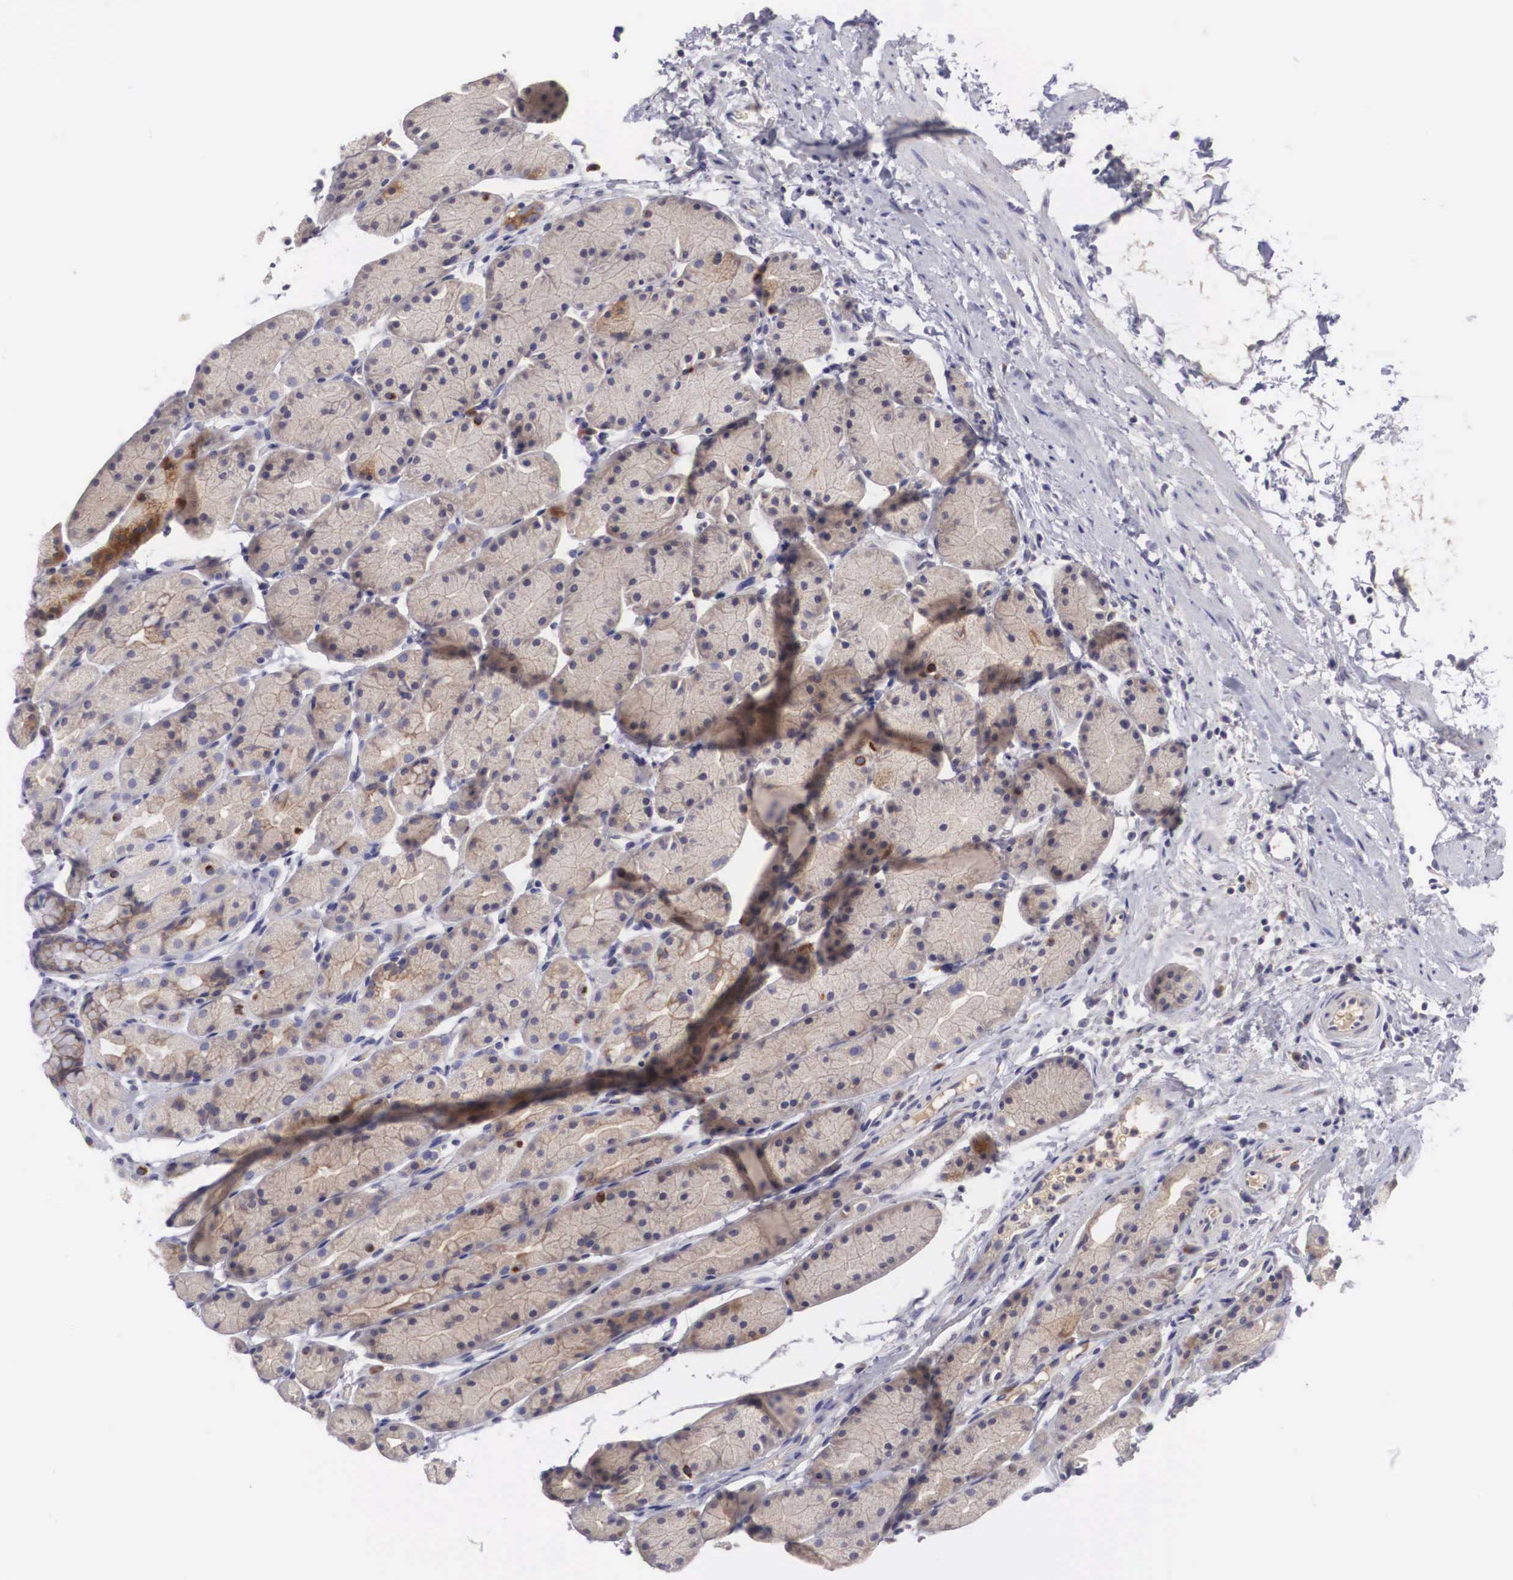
{"staining": {"intensity": "moderate", "quantity": "25%-75%", "location": "cytoplasmic/membranous"}, "tissue": "stomach", "cell_type": "Glandular cells", "image_type": "normal", "snomed": [{"axis": "morphology", "description": "Adenocarcinoma, NOS"}, {"axis": "topography", "description": "Stomach, upper"}], "caption": "Stomach stained for a protein (brown) displays moderate cytoplasmic/membranous positive expression in about 25%-75% of glandular cells.", "gene": "NREP", "patient": {"sex": "male", "age": 47}}